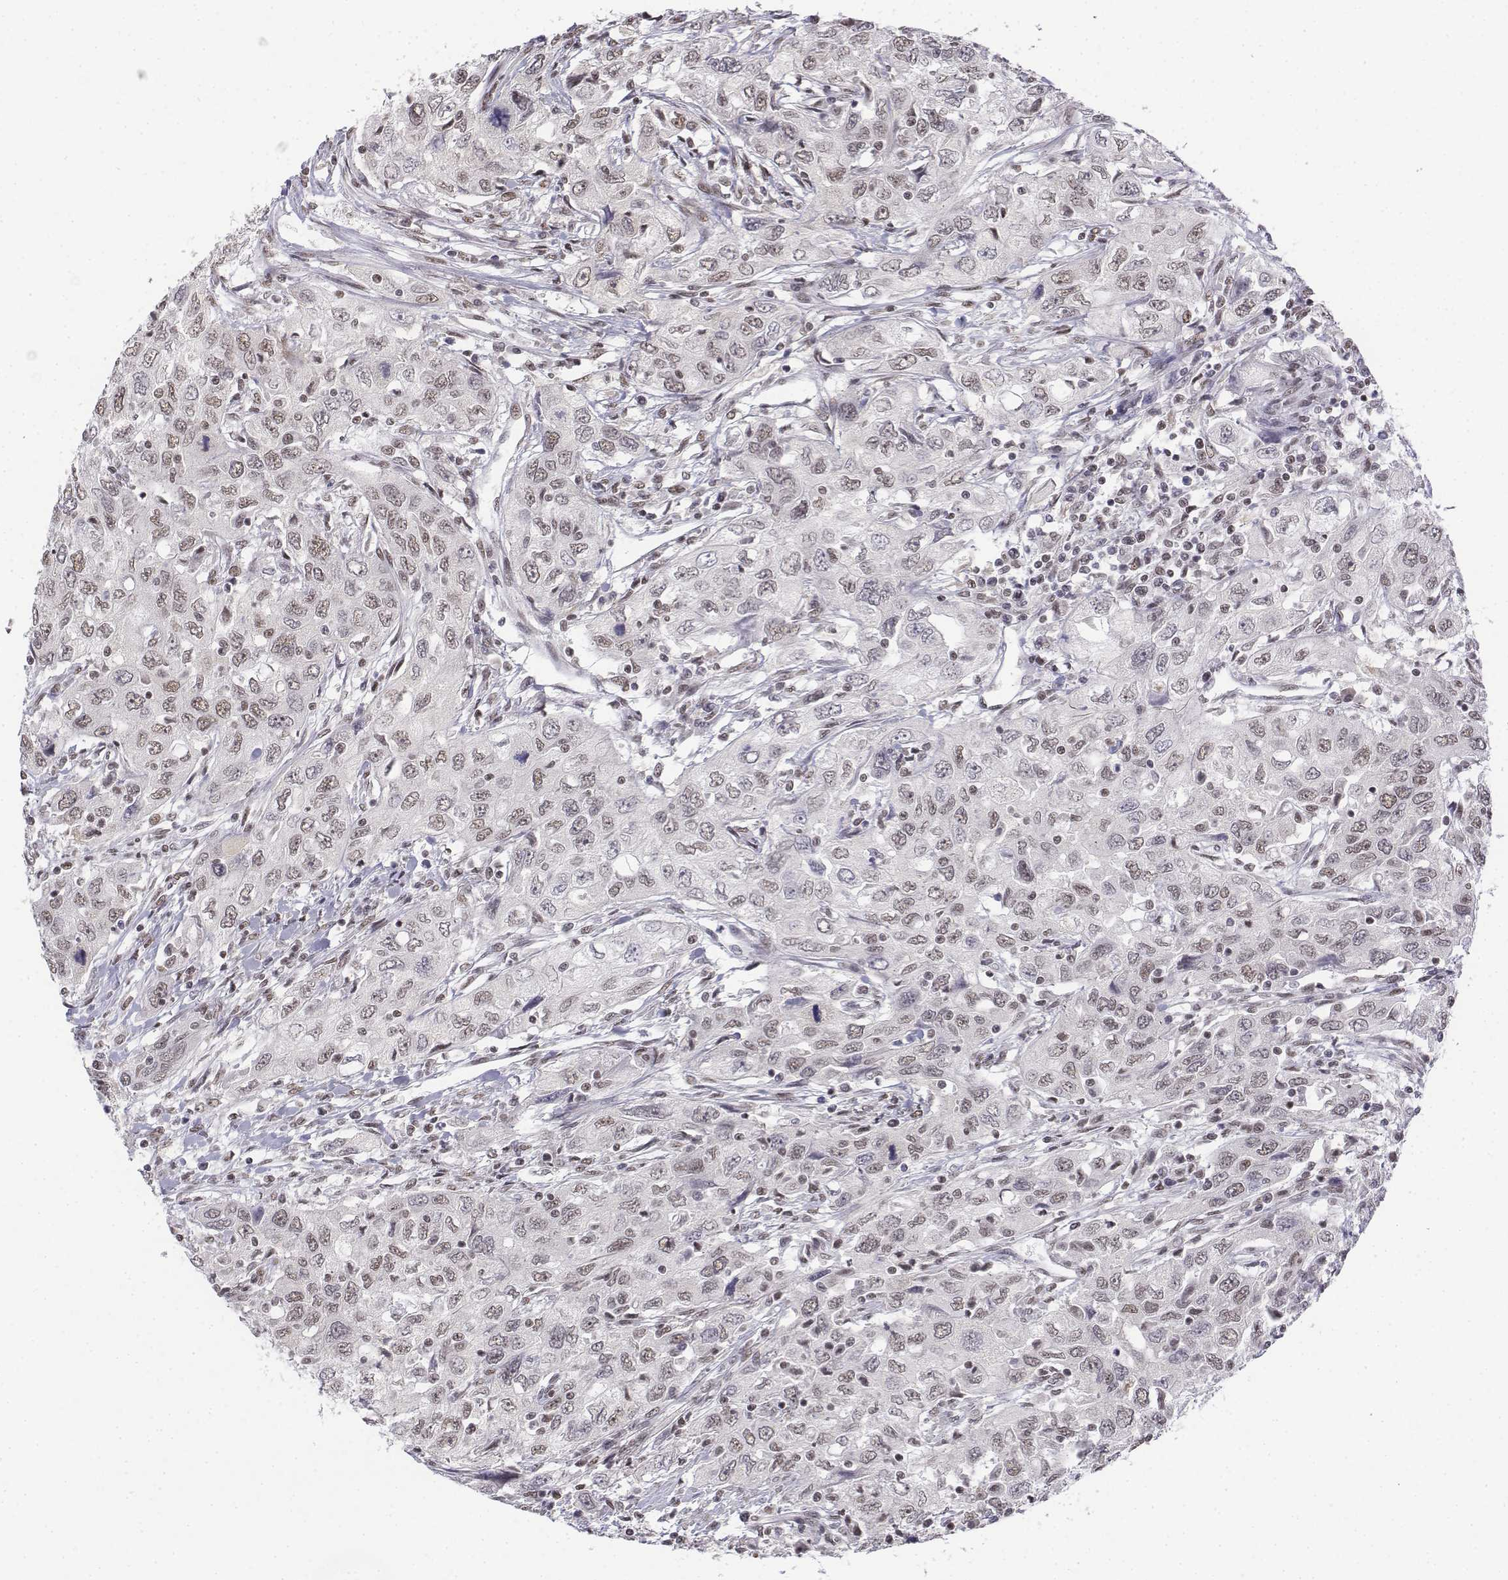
{"staining": {"intensity": "weak", "quantity": "25%-75%", "location": "nuclear"}, "tissue": "urothelial cancer", "cell_type": "Tumor cells", "image_type": "cancer", "snomed": [{"axis": "morphology", "description": "Urothelial carcinoma, High grade"}, {"axis": "topography", "description": "Urinary bladder"}], "caption": "DAB (3,3'-diaminobenzidine) immunohistochemical staining of human high-grade urothelial carcinoma exhibits weak nuclear protein staining in approximately 25%-75% of tumor cells. (Brightfield microscopy of DAB IHC at high magnification).", "gene": "SETD1A", "patient": {"sex": "male", "age": 76}}